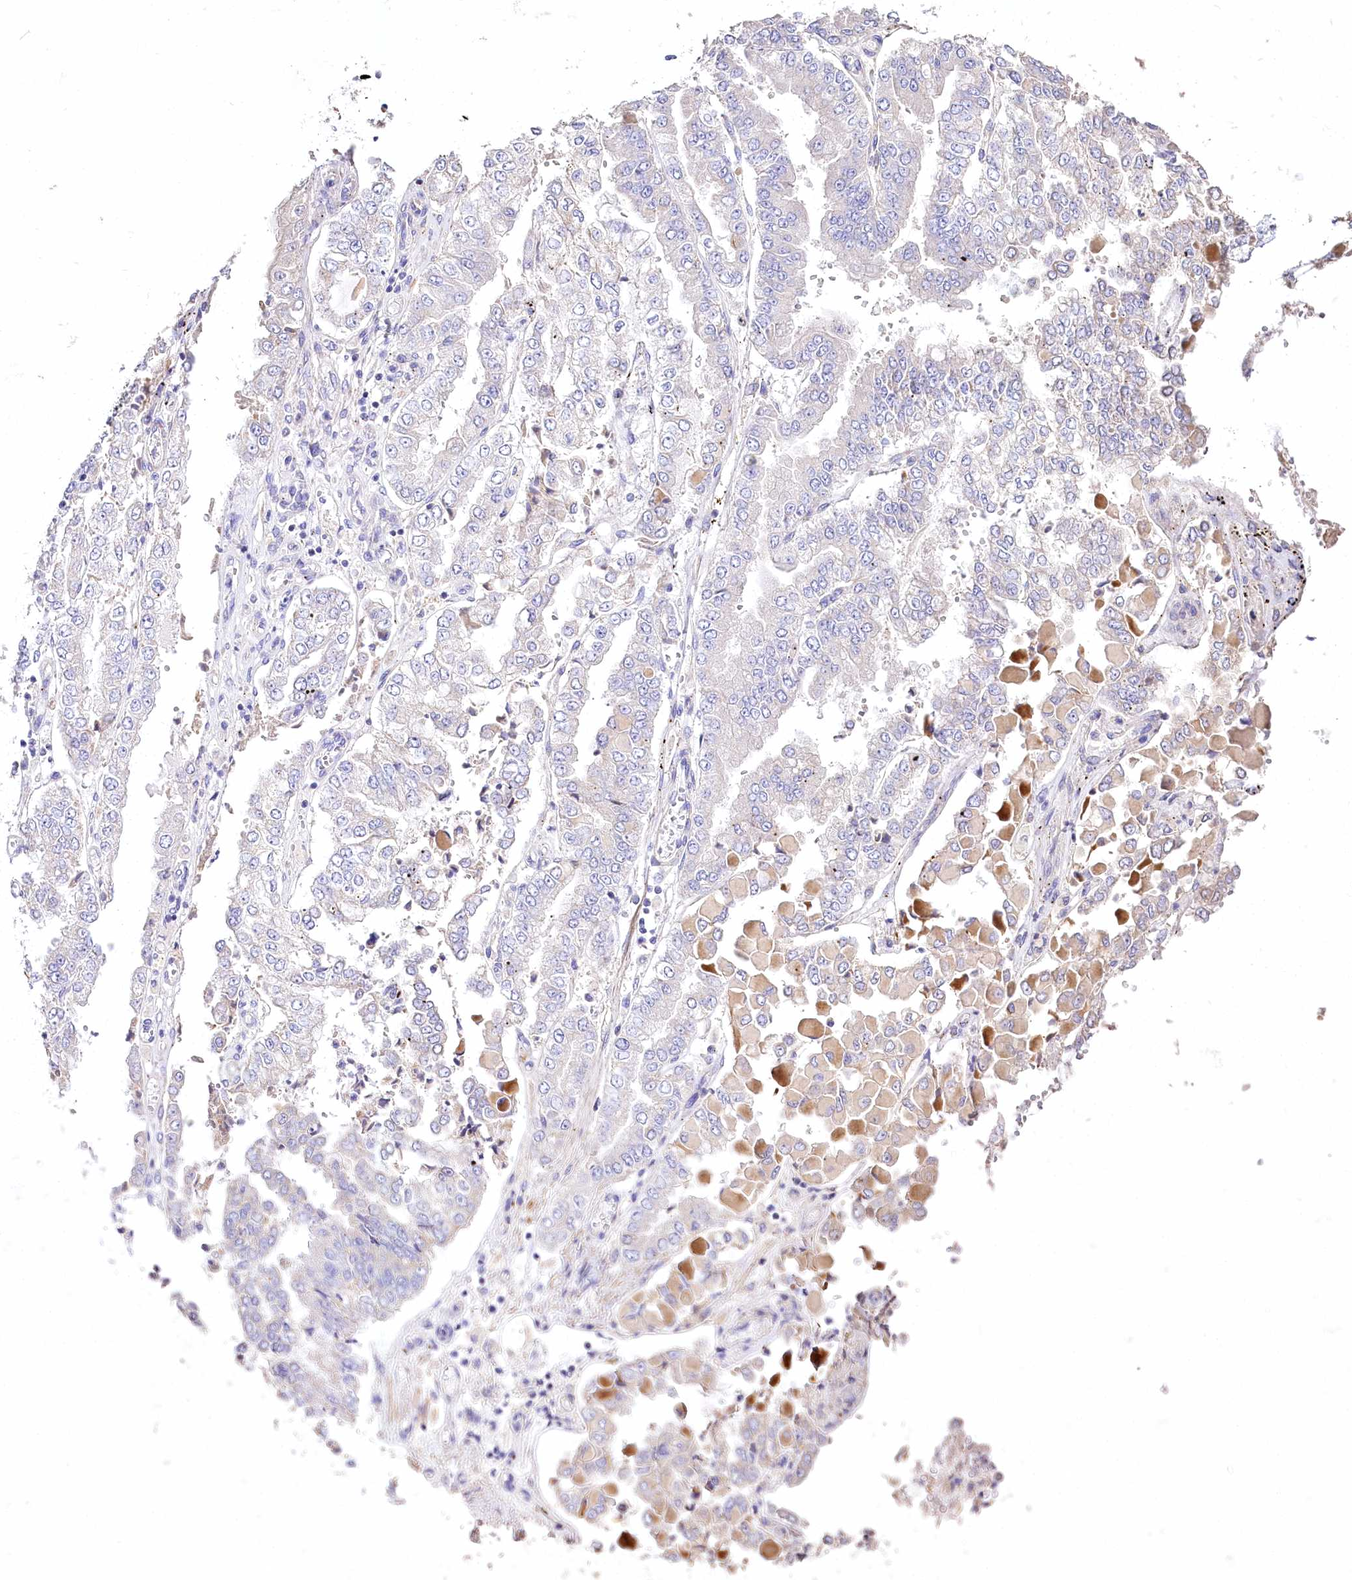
{"staining": {"intensity": "negative", "quantity": "none", "location": "none"}, "tissue": "stomach cancer", "cell_type": "Tumor cells", "image_type": "cancer", "snomed": [{"axis": "morphology", "description": "Adenocarcinoma, NOS"}, {"axis": "topography", "description": "Stomach"}], "caption": "The IHC image has no significant expression in tumor cells of stomach cancer (adenocarcinoma) tissue.", "gene": "PTER", "patient": {"sex": "male", "age": 76}}